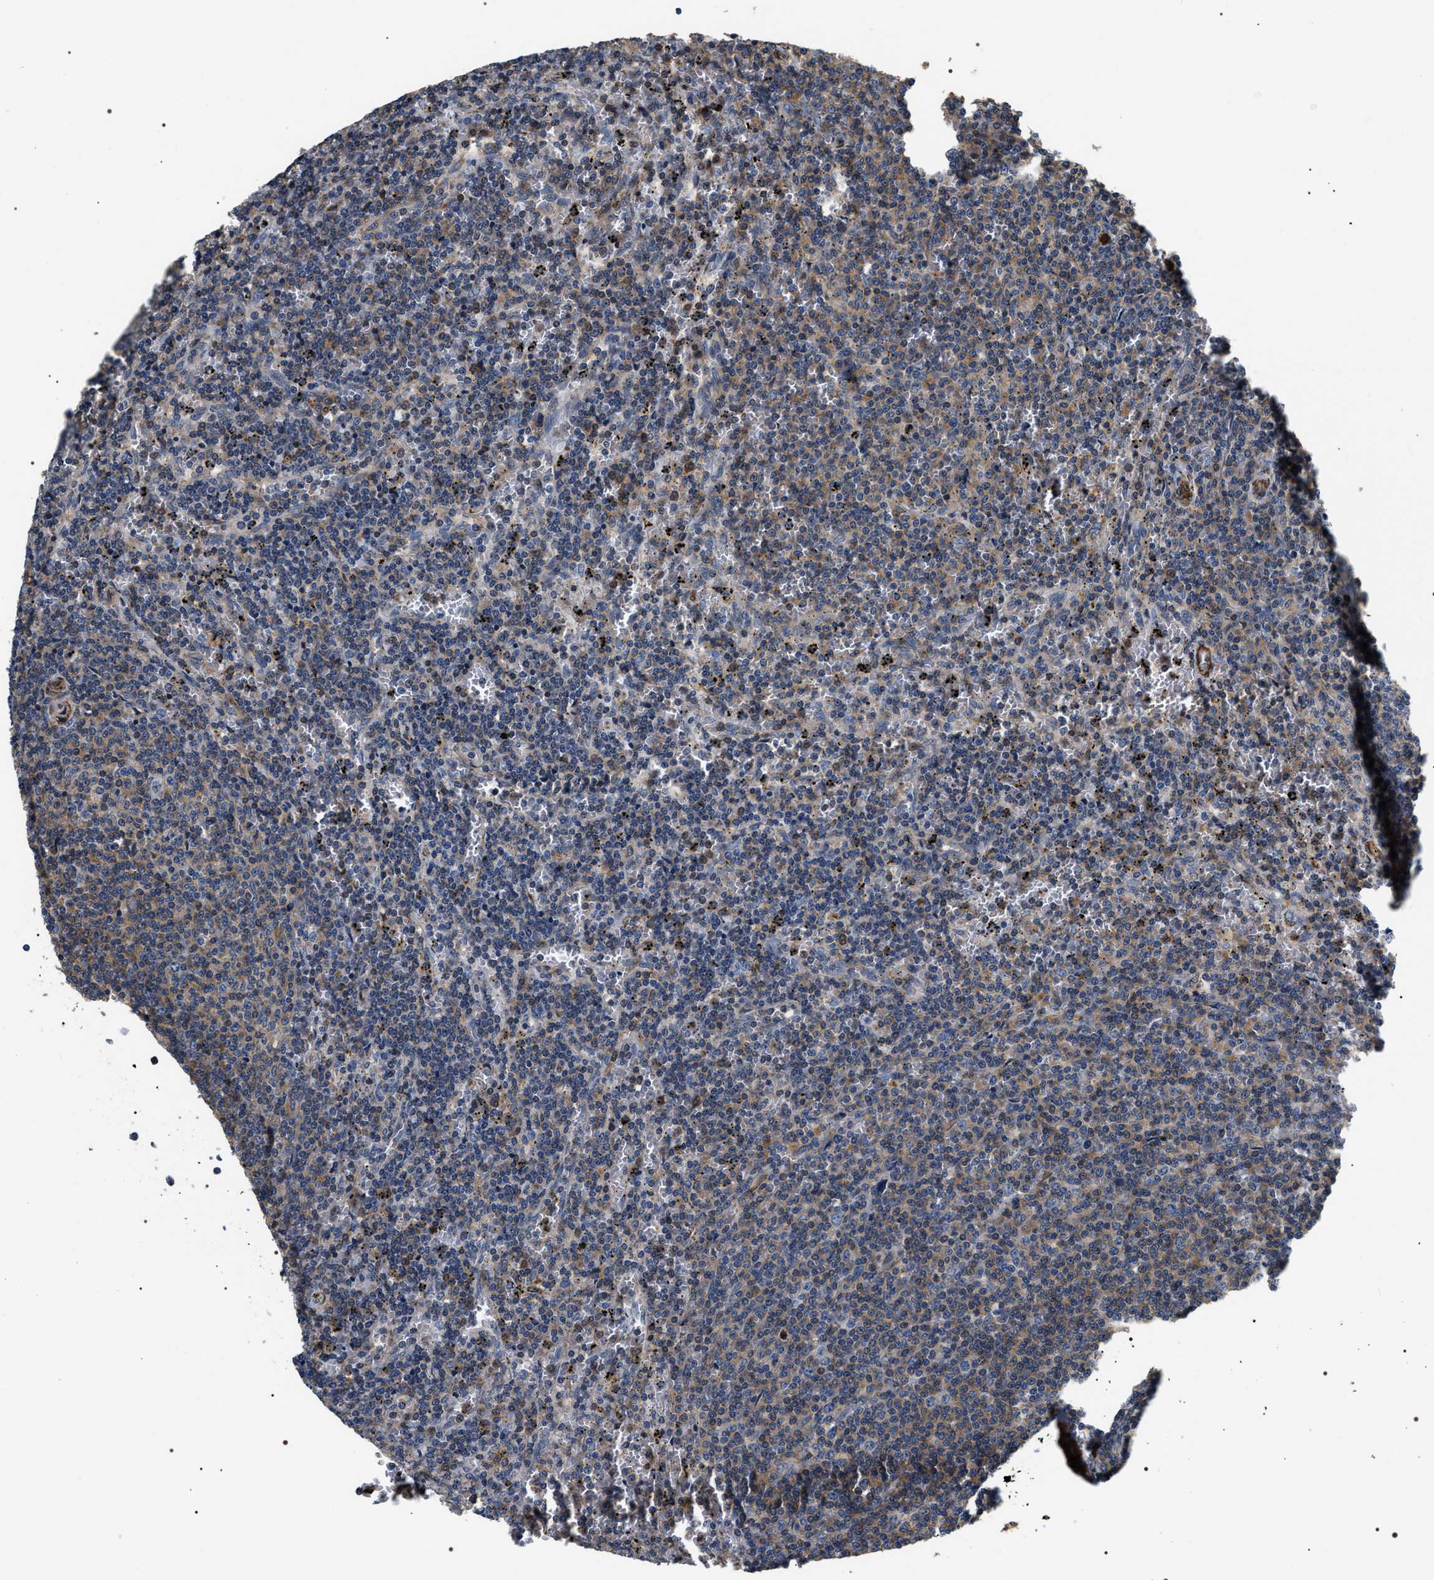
{"staining": {"intensity": "weak", "quantity": "25%-75%", "location": "cytoplasmic/membranous"}, "tissue": "lymphoma", "cell_type": "Tumor cells", "image_type": "cancer", "snomed": [{"axis": "morphology", "description": "Malignant lymphoma, non-Hodgkin's type, Low grade"}, {"axis": "topography", "description": "Spleen"}], "caption": "Lymphoma was stained to show a protein in brown. There is low levels of weak cytoplasmic/membranous expression in about 25%-75% of tumor cells.", "gene": "ZC3HAV1L", "patient": {"sex": "female", "age": 50}}